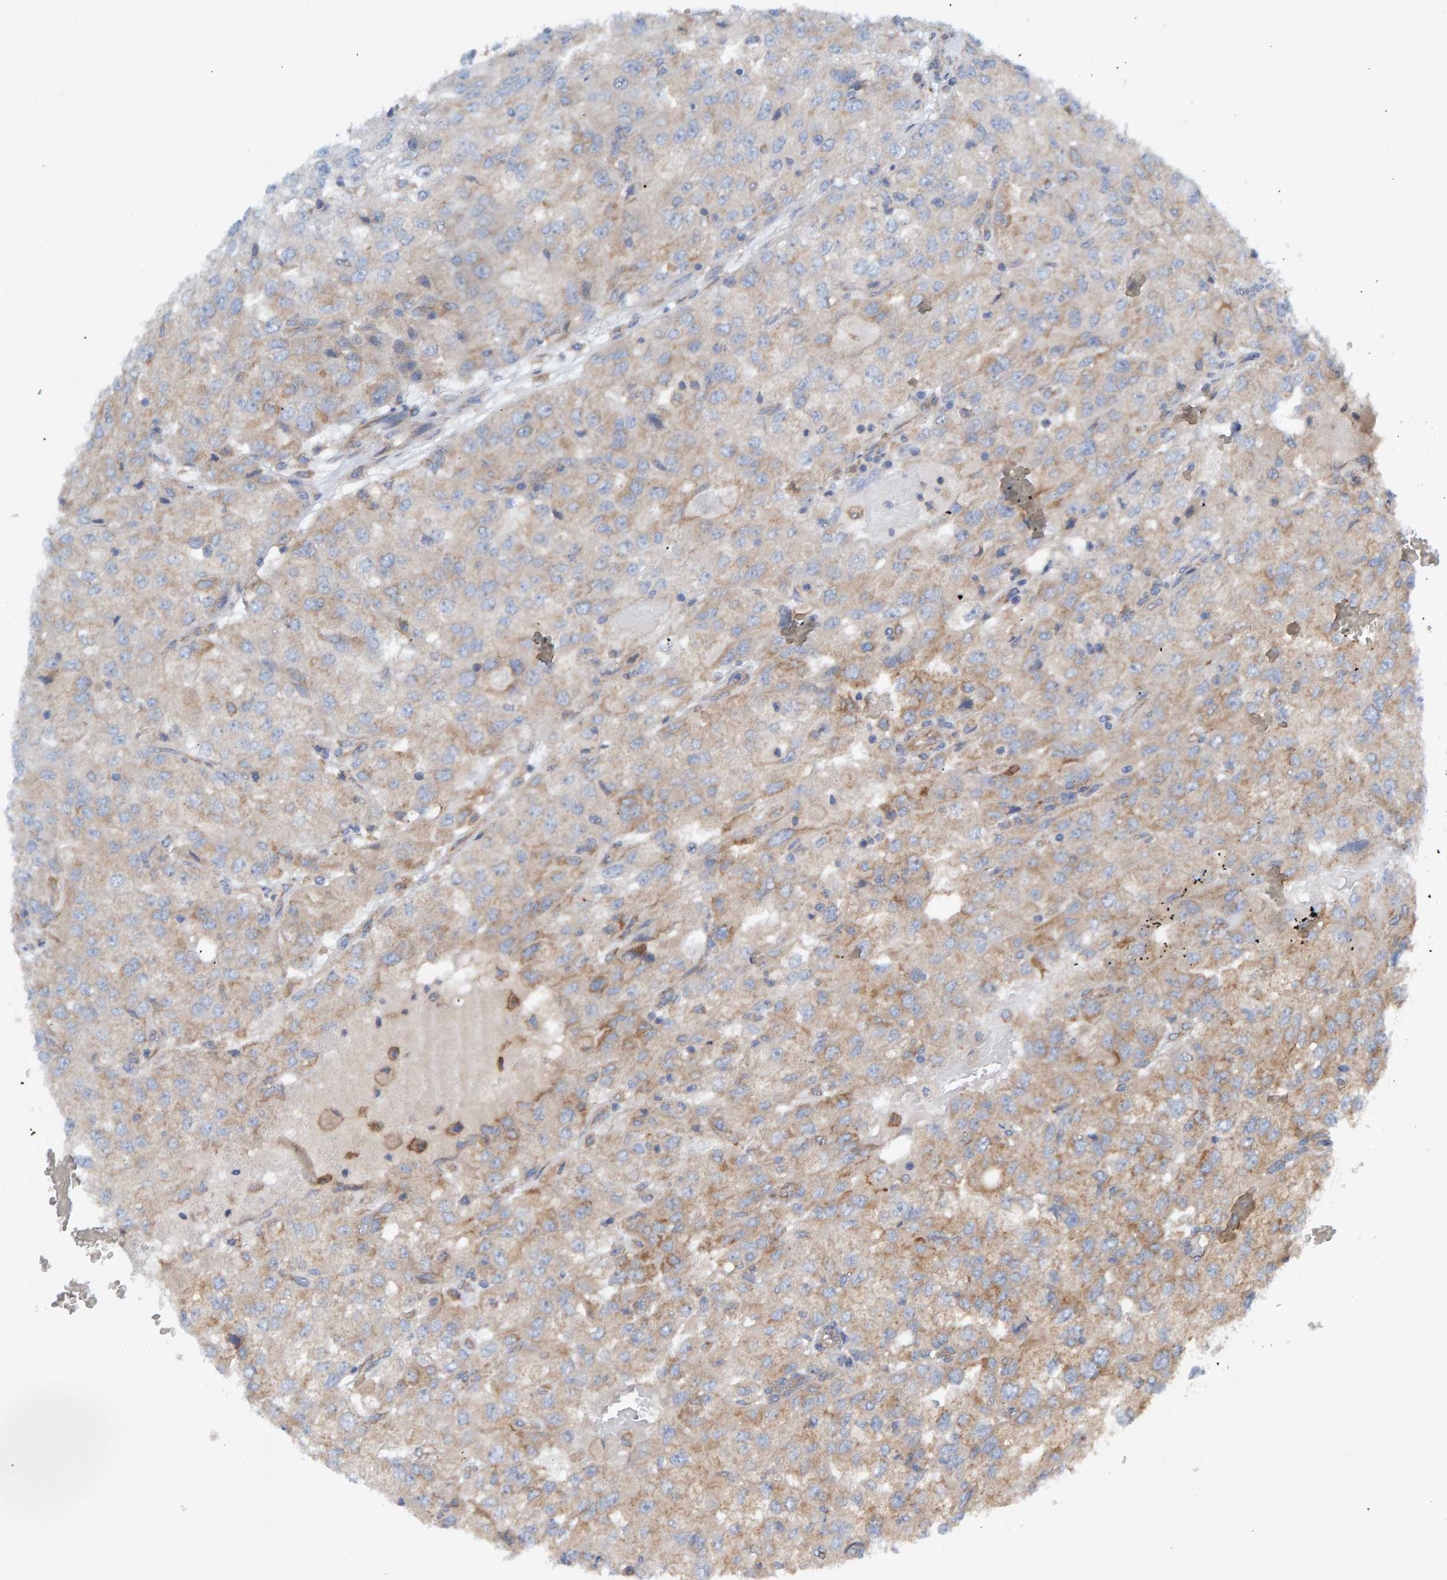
{"staining": {"intensity": "weak", "quantity": "25%-75%", "location": "cytoplasmic/membranous"}, "tissue": "renal cancer", "cell_type": "Tumor cells", "image_type": "cancer", "snomed": [{"axis": "morphology", "description": "Adenocarcinoma, NOS"}, {"axis": "topography", "description": "Kidney"}], "caption": "Renal adenocarcinoma was stained to show a protein in brown. There is low levels of weak cytoplasmic/membranous expression in about 25%-75% of tumor cells.", "gene": "MKLN1", "patient": {"sex": "female", "age": 54}}